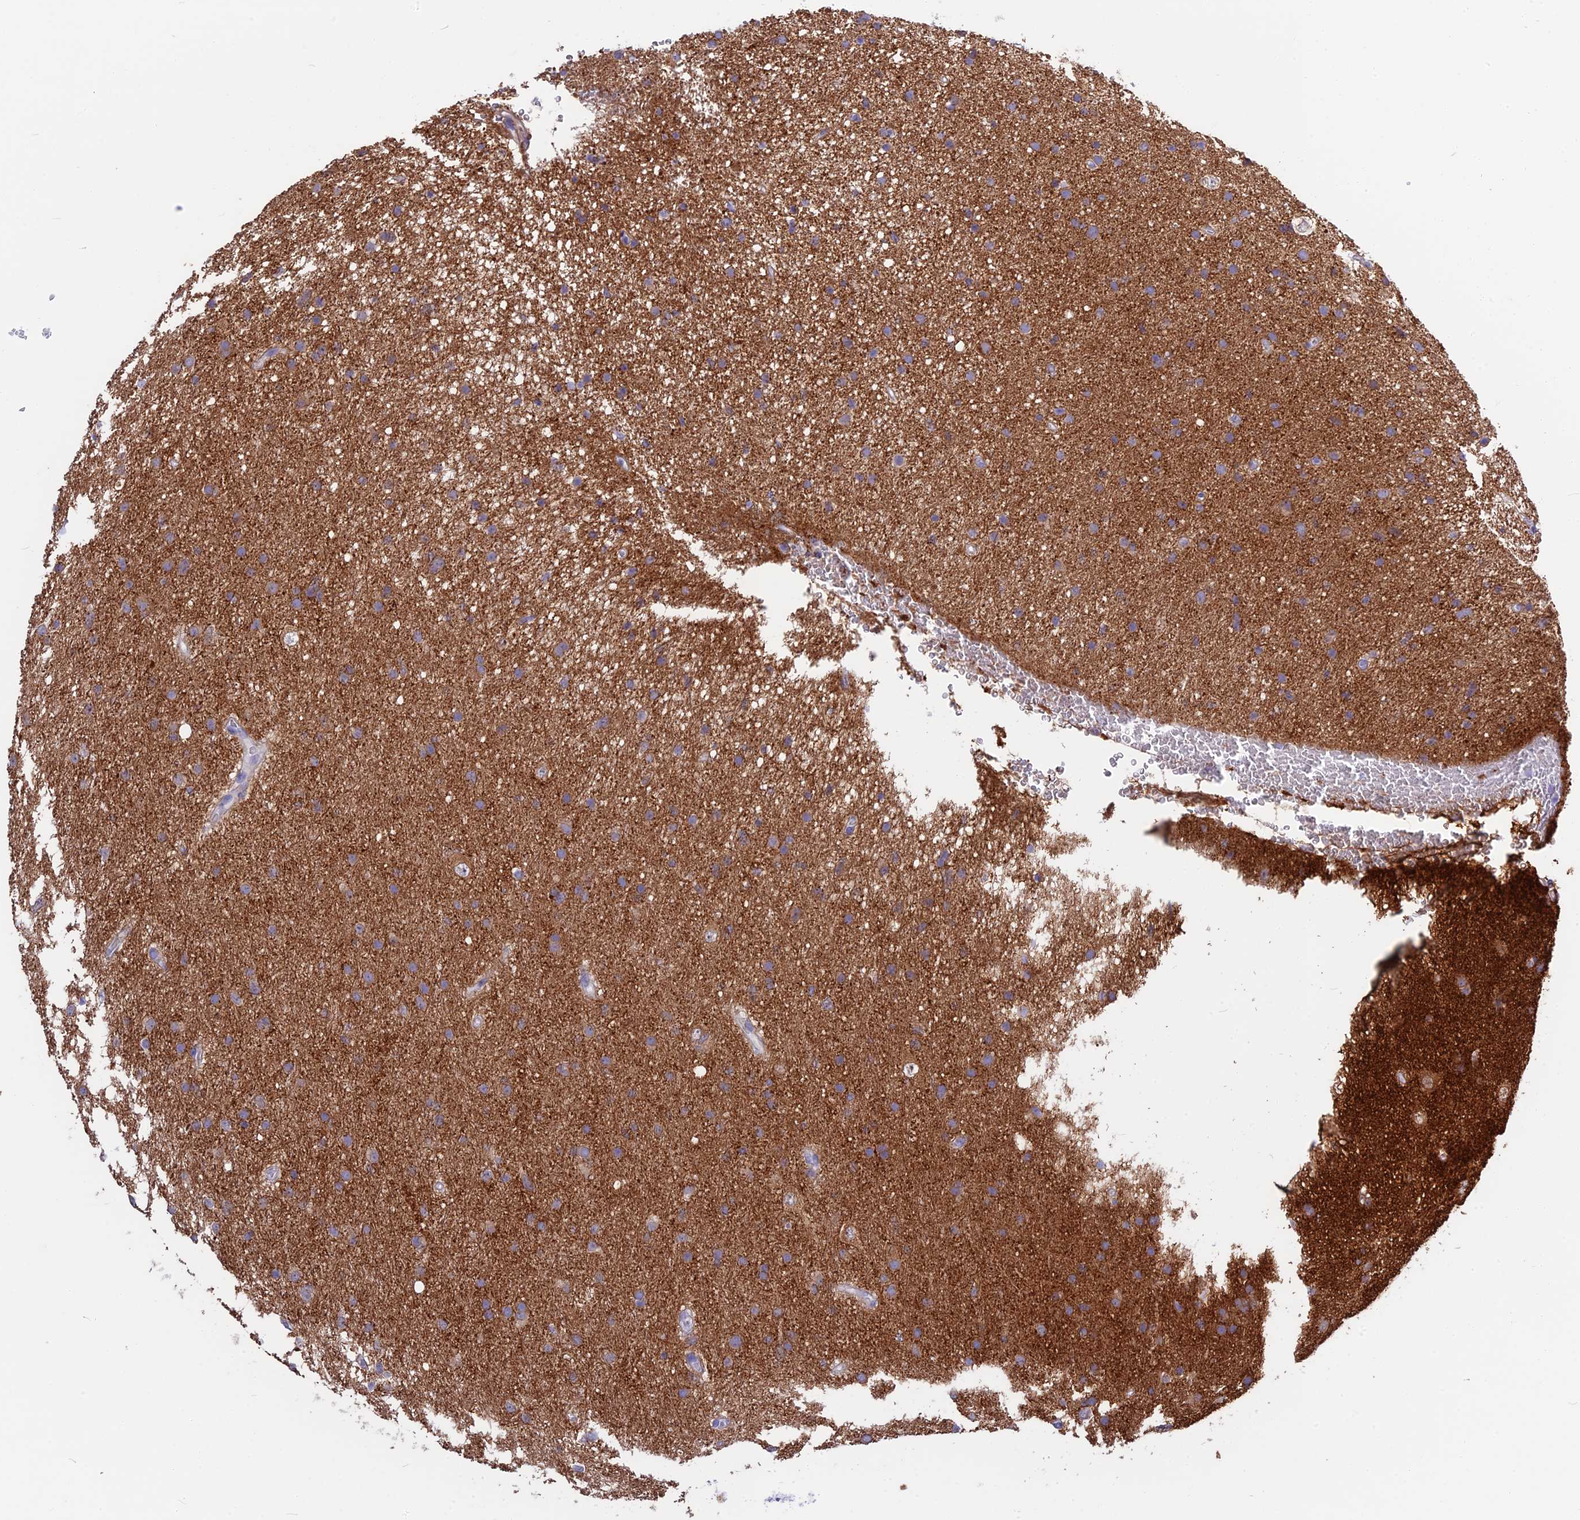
{"staining": {"intensity": "negative", "quantity": "none", "location": "none"}, "tissue": "glioma", "cell_type": "Tumor cells", "image_type": "cancer", "snomed": [{"axis": "morphology", "description": "Glioma, malignant, Low grade"}, {"axis": "topography", "description": "Cerebral cortex"}], "caption": "There is no significant expression in tumor cells of malignant glioma (low-grade).", "gene": "SNAP91", "patient": {"sex": "female", "age": 39}}